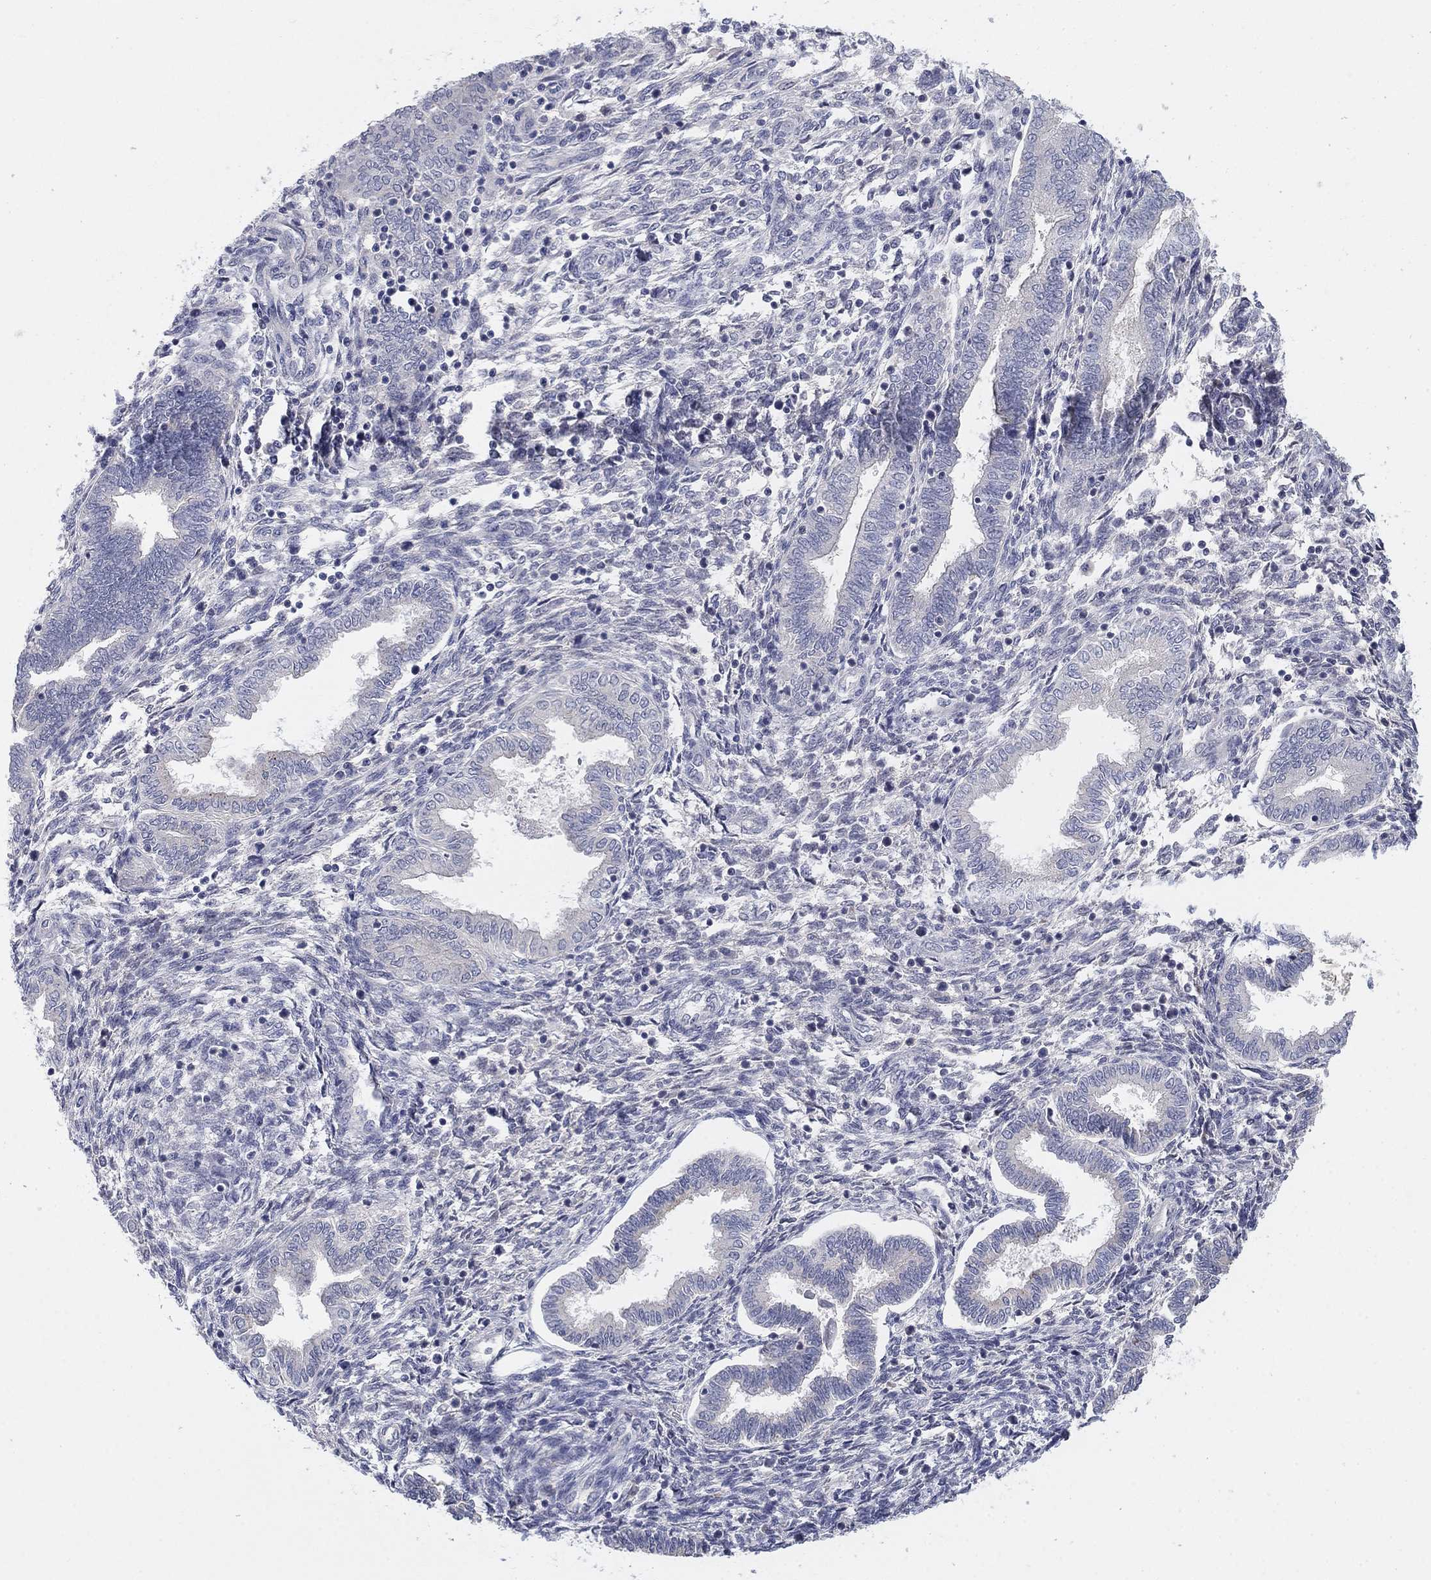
{"staining": {"intensity": "negative", "quantity": "none", "location": "none"}, "tissue": "endometrium", "cell_type": "Cells in endometrial stroma", "image_type": "normal", "snomed": [{"axis": "morphology", "description": "Normal tissue, NOS"}, {"axis": "topography", "description": "Endometrium"}], "caption": "A high-resolution photomicrograph shows immunohistochemistry staining of normal endometrium, which shows no significant staining in cells in endometrial stroma. (IHC, brightfield microscopy, high magnification).", "gene": "AMN1", "patient": {"sex": "female", "age": 42}}